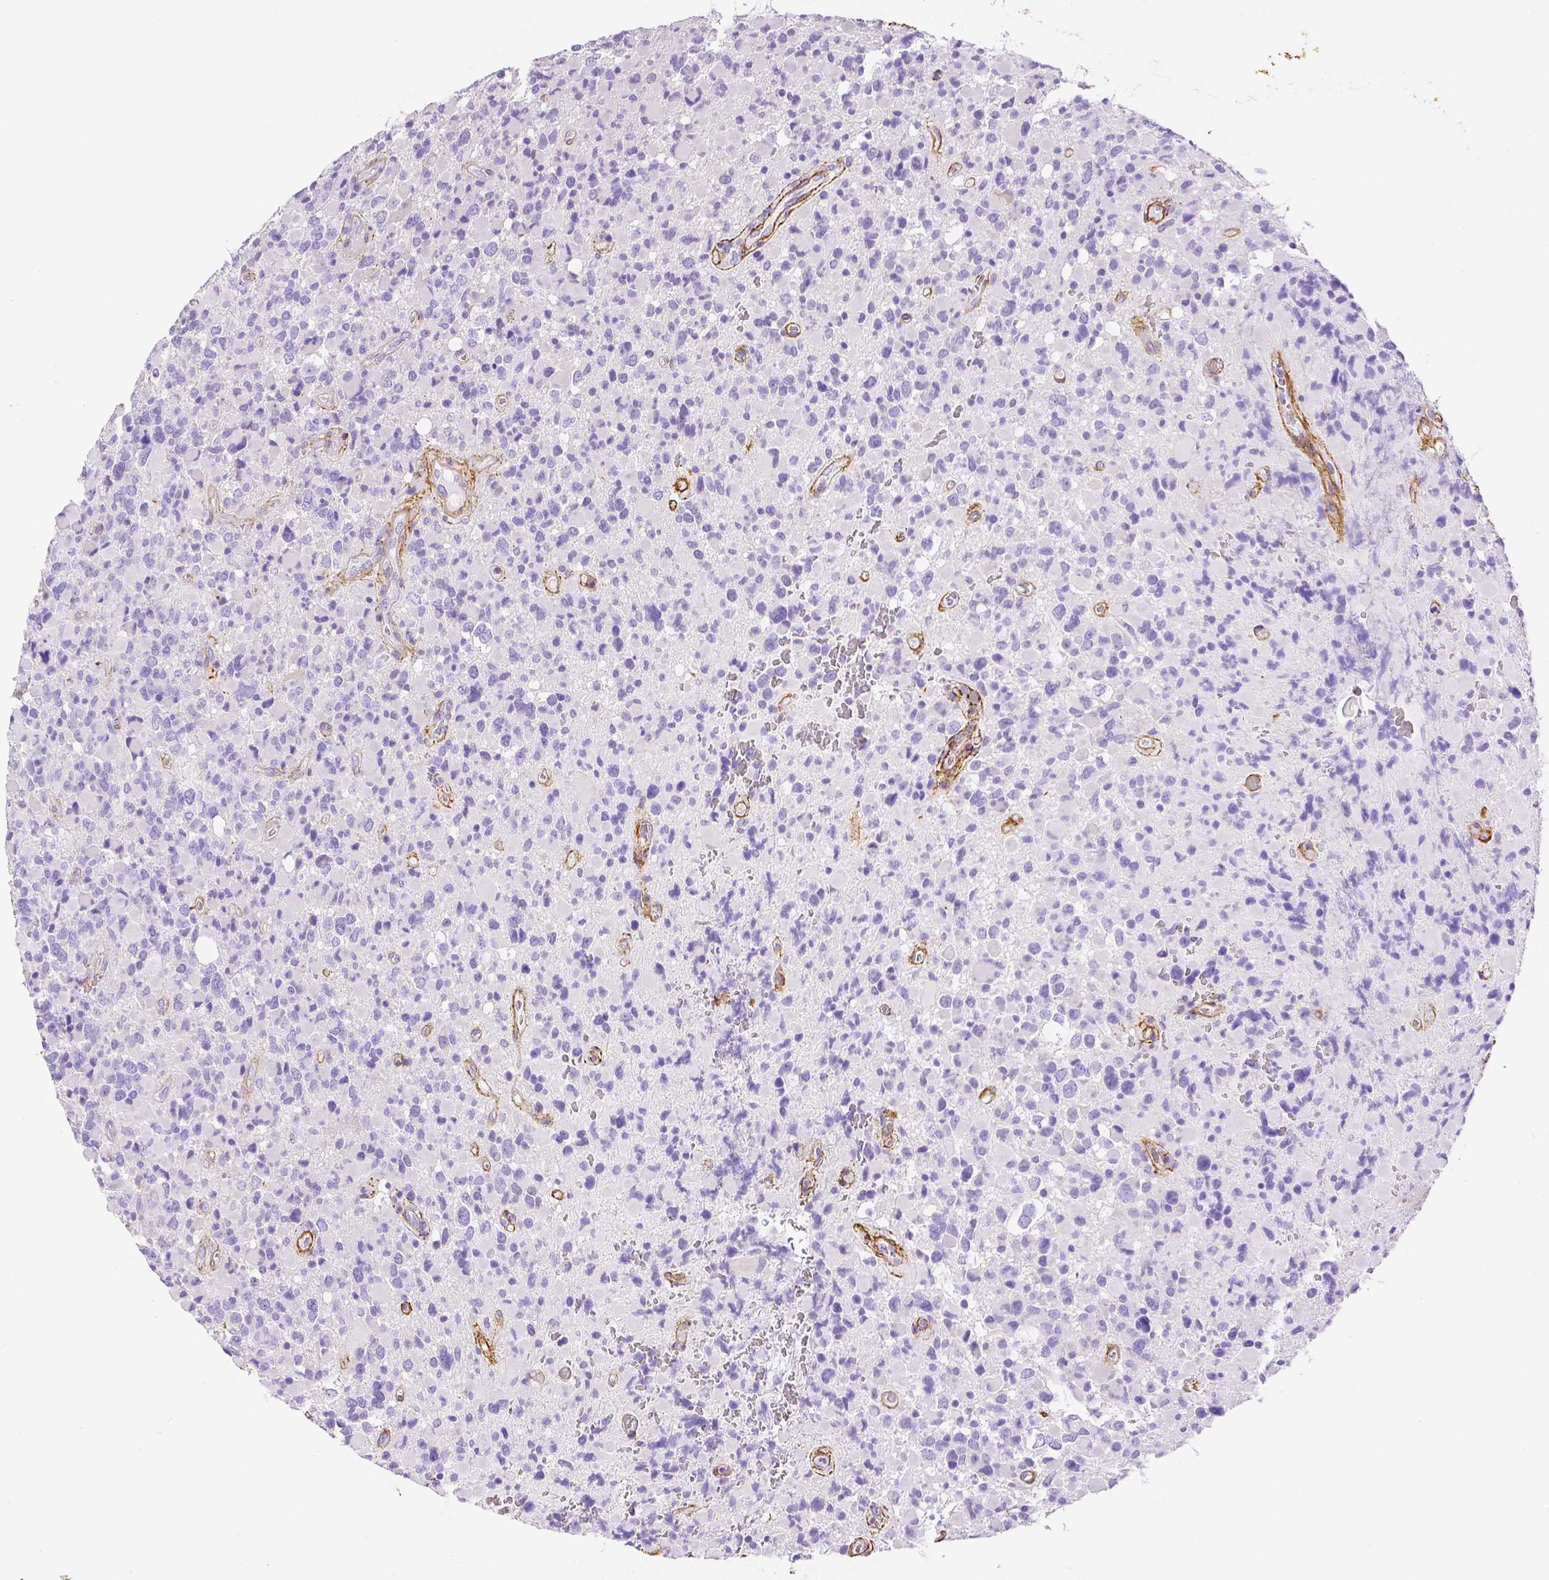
{"staining": {"intensity": "negative", "quantity": "none", "location": "none"}, "tissue": "glioma", "cell_type": "Tumor cells", "image_type": "cancer", "snomed": [{"axis": "morphology", "description": "Glioma, malignant, High grade"}, {"axis": "topography", "description": "Brain"}], "caption": "Tumor cells are negative for brown protein staining in glioma. Brightfield microscopy of immunohistochemistry (IHC) stained with DAB (3,3'-diaminobenzidine) (brown) and hematoxylin (blue), captured at high magnification.", "gene": "FBN1", "patient": {"sex": "female", "age": 40}}